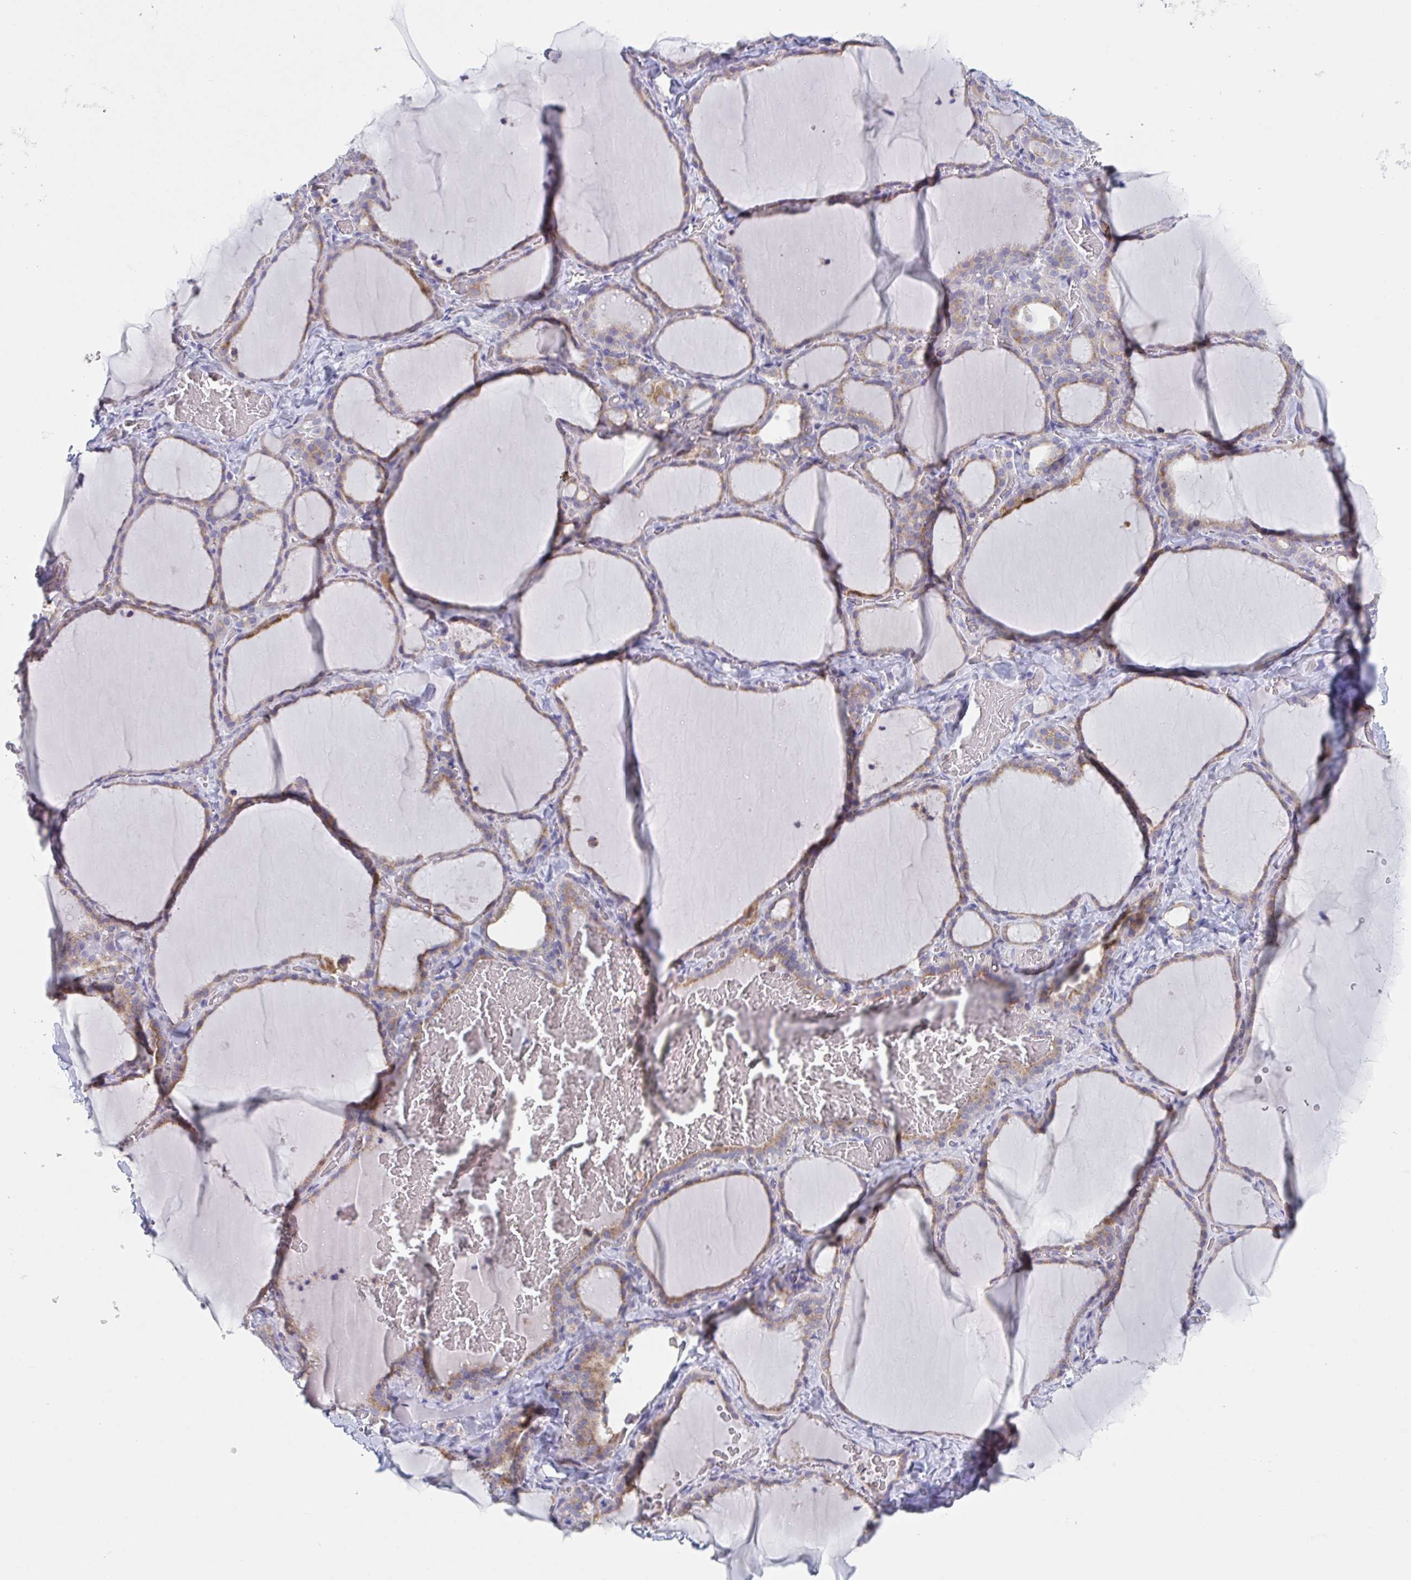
{"staining": {"intensity": "weak", "quantity": ">75%", "location": "cytoplasmic/membranous"}, "tissue": "thyroid gland", "cell_type": "Glandular cells", "image_type": "normal", "snomed": [{"axis": "morphology", "description": "Normal tissue, NOS"}, {"axis": "topography", "description": "Thyroid gland"}], "caption": "A high-resolution image shows IHC staining of normal thyroid gland, which demonstrates weak cytoplasmic/membranous staining in about >75% of glandular cells. (IHC, brightfield microscopy, high magnification).", "gene": "NIPSNAP1", "patient": {"sex": "female", "age": 22}}